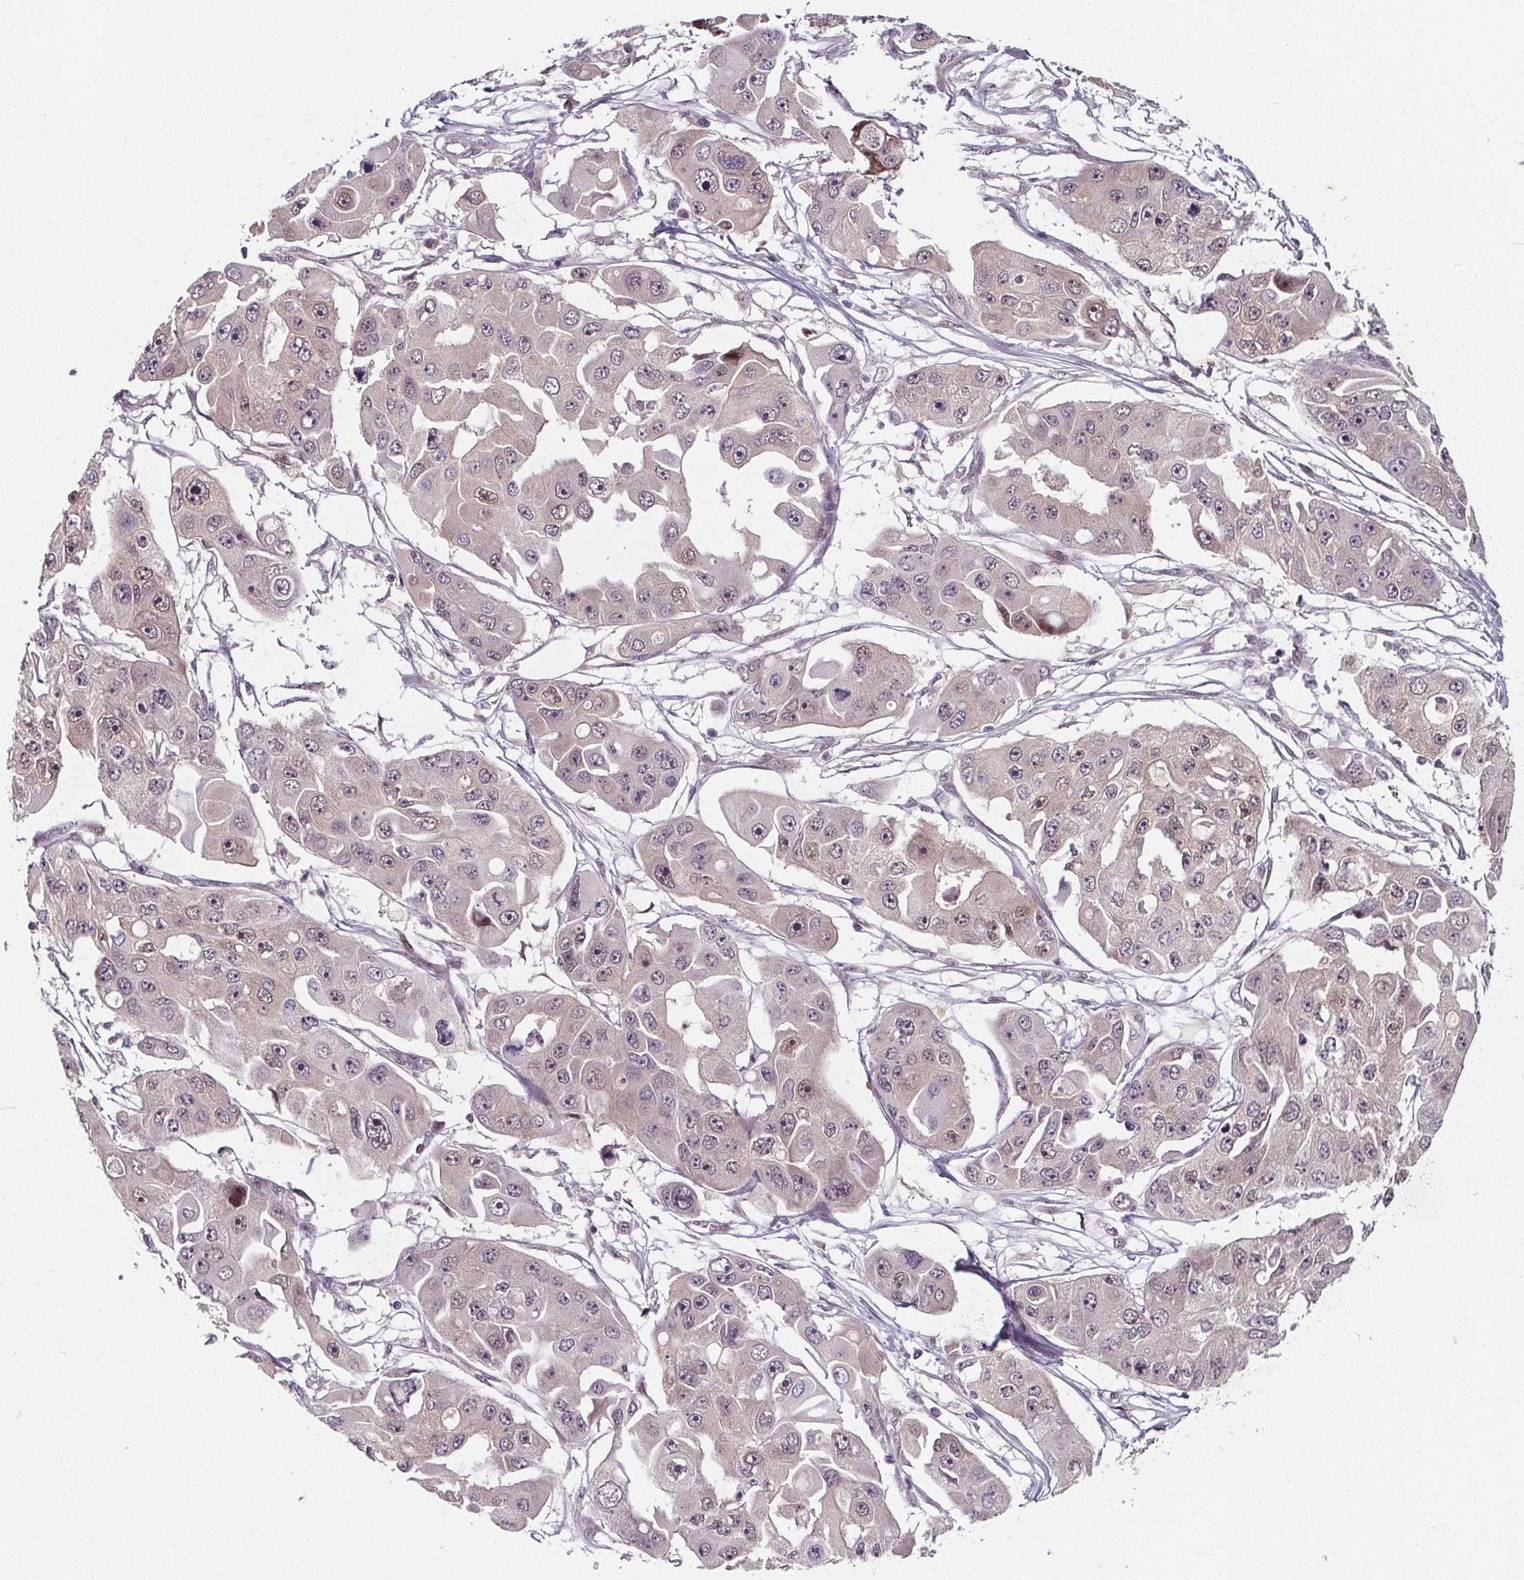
{"staining": {"intensity": "weak", "quantity": "<25%", "location": "nuclear"}, "tissue": "ovarian cancer", "cell_type": "Tumor cells", "image_type": "cancer", "snomed": [{"axis": "morphology", "description": "Cystadenocarcinoma, serous, NOS"}, {"axis": "topography", "description": "Ovary"}], "caption": "This is a histopathology image of immunohistochemistry (IHC) staining of ovarian cancer (serous cystadenocarcinoma), which shows no expression in tumor cells.", "gene": "AKT1S1", "patient": {"sex": "female", "age": 56}}